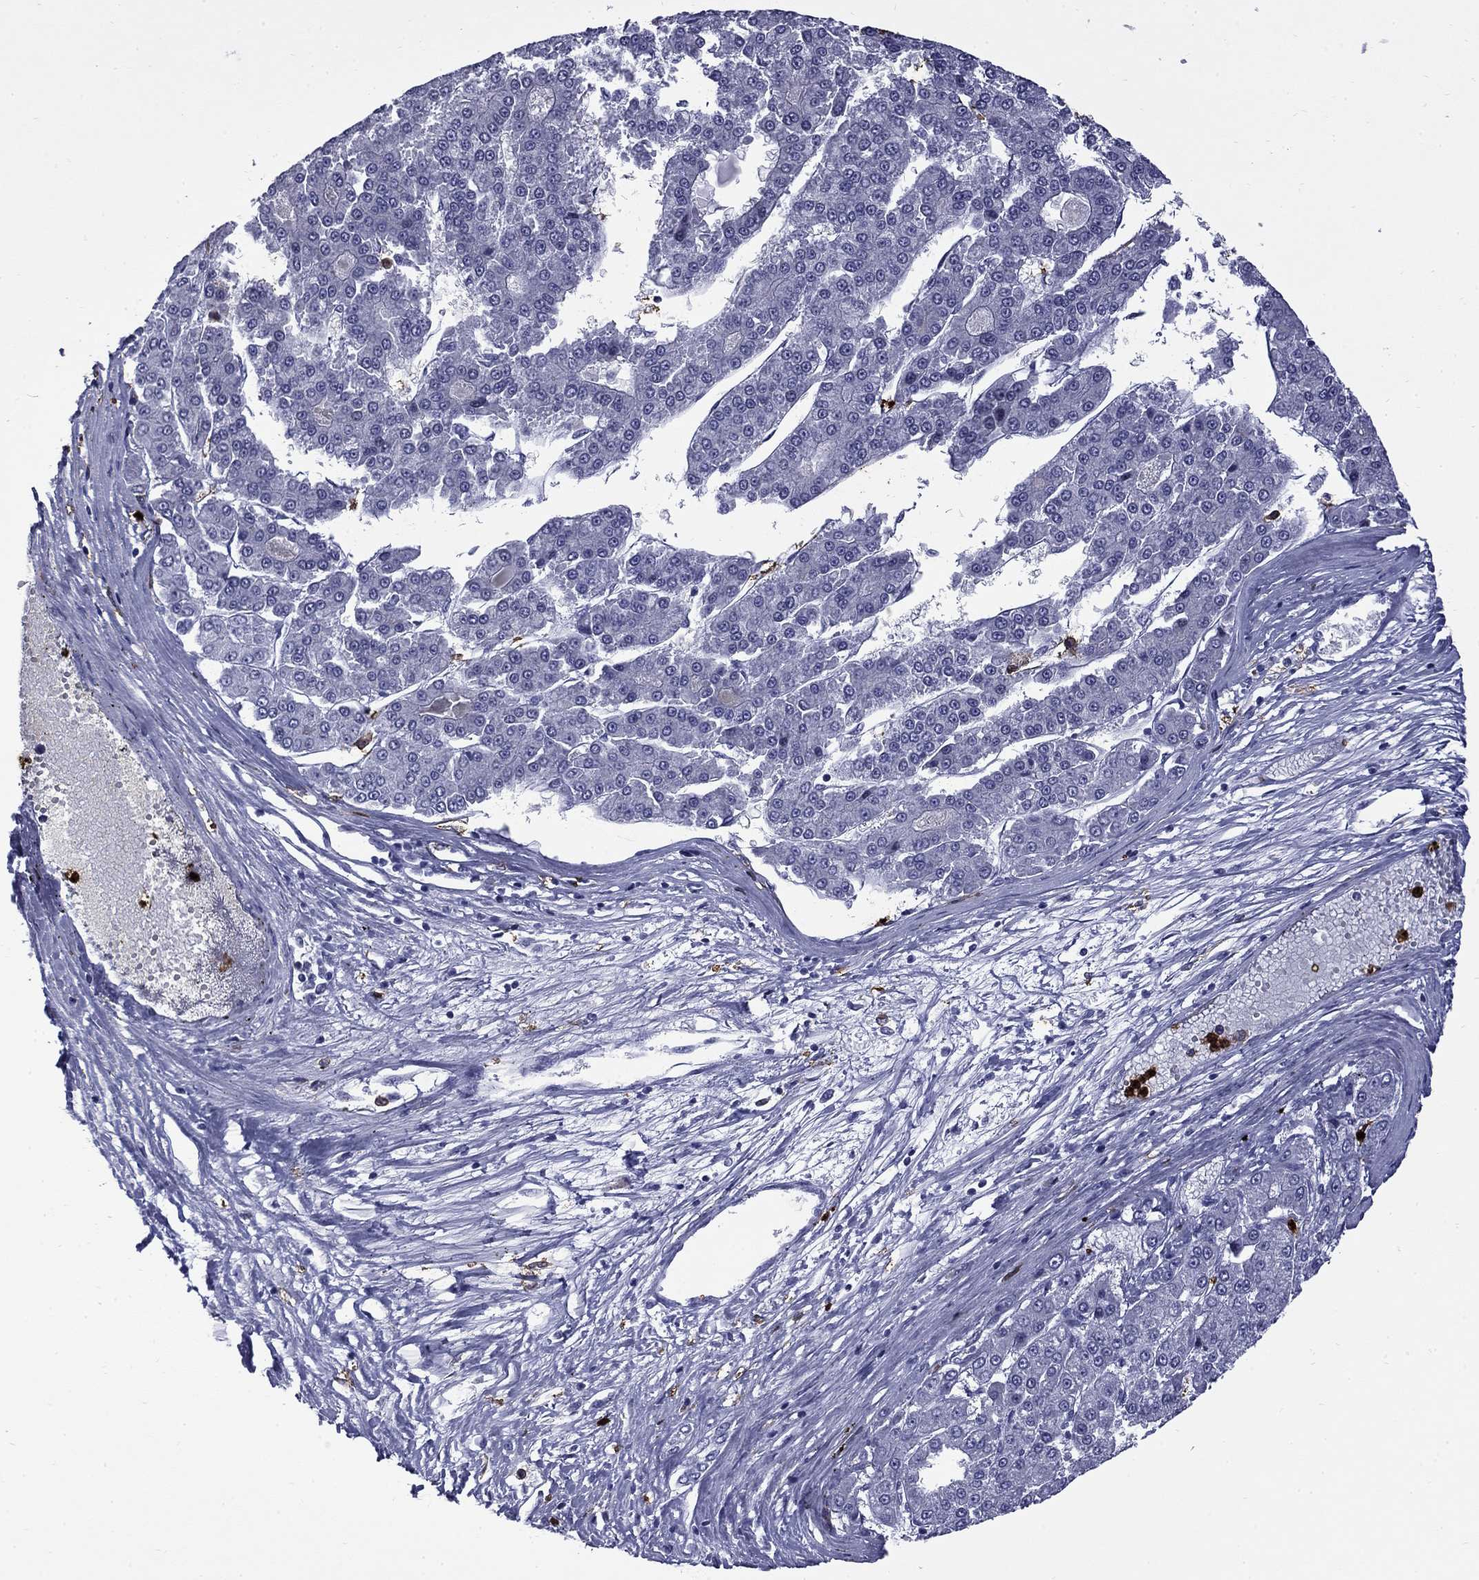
{"staining": {"intensity": "negative", "quantity": "none", "location": "none"}, "tissue": "liver cancer", "cell_type": "Tumor cells", "image_type": "cancer", "snomed": [{"axis": "morphology", "description": "Carcinoma, Hepatocellular, NOS"}, {"axis": "topography", "description": "Liver"}], "caption": "Image shows no protein expression in tumor cells of liver hepatocellular carcinoma tissue. The staining was performed using DAB to visualize the protein expression in brown, while the nuclei were stained in blue with hematoxylin (Magnification: 20x).", "gene": "TRIM29", "patient": {"sex": "male", "age": 70}}